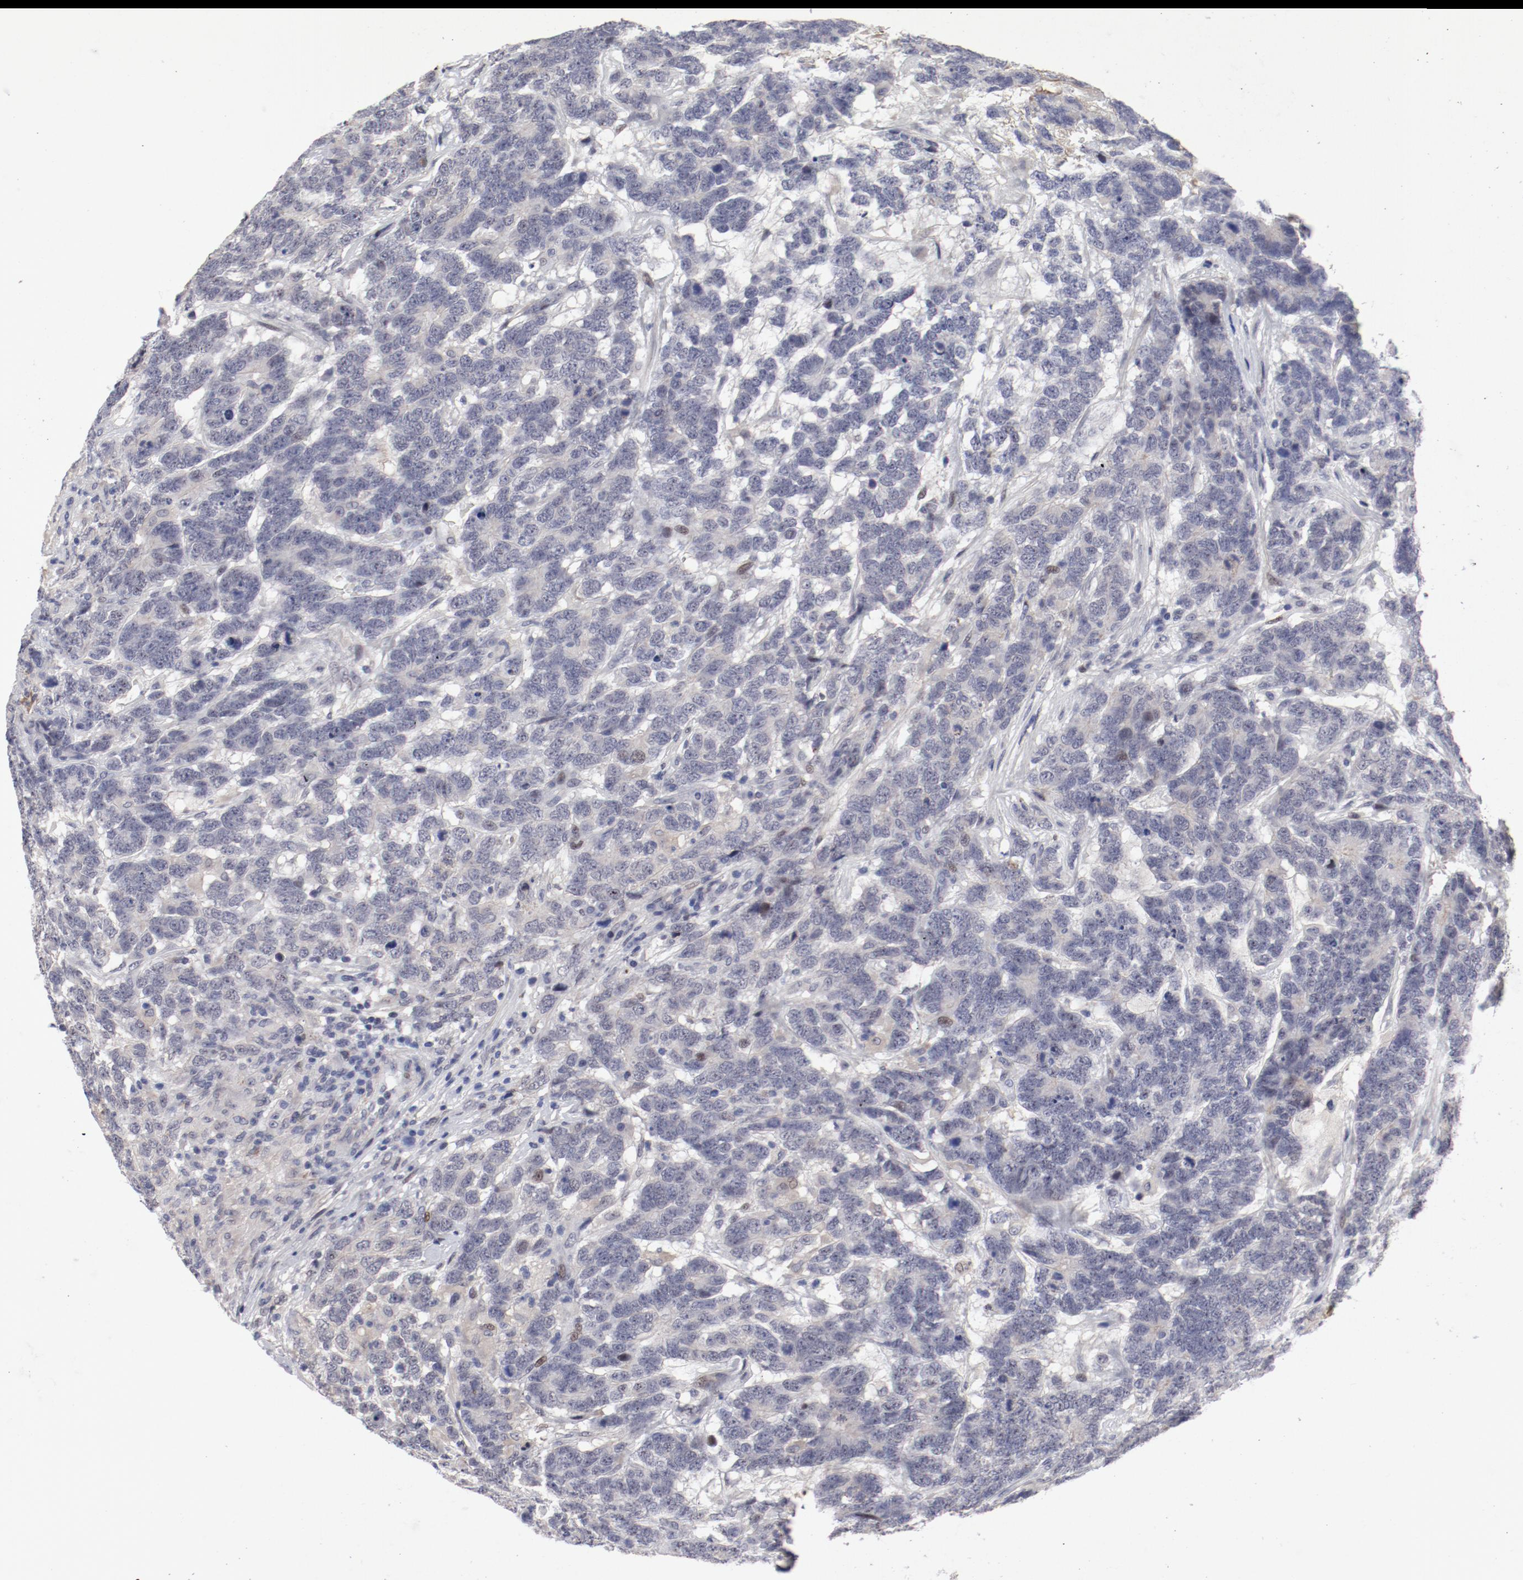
{"staining": {"intensity": "negative", "quantity": "none", "location": "none"}, "tissue": "testis cancer", "cell_type": "Tumor cells", "image_type": "cancer", "snomed": [{"axis": "morphology", "description": "Carcinoma, Embryonal, NOS"}, {"axis": "topography", "description": "Testis"}], "caption": "Testis embryonal carcinoma stained for a protein using IHC demonstrates no expression tumor cells.", "gene": "FSCB", "patient": {"sex": "male", "age": 26}}